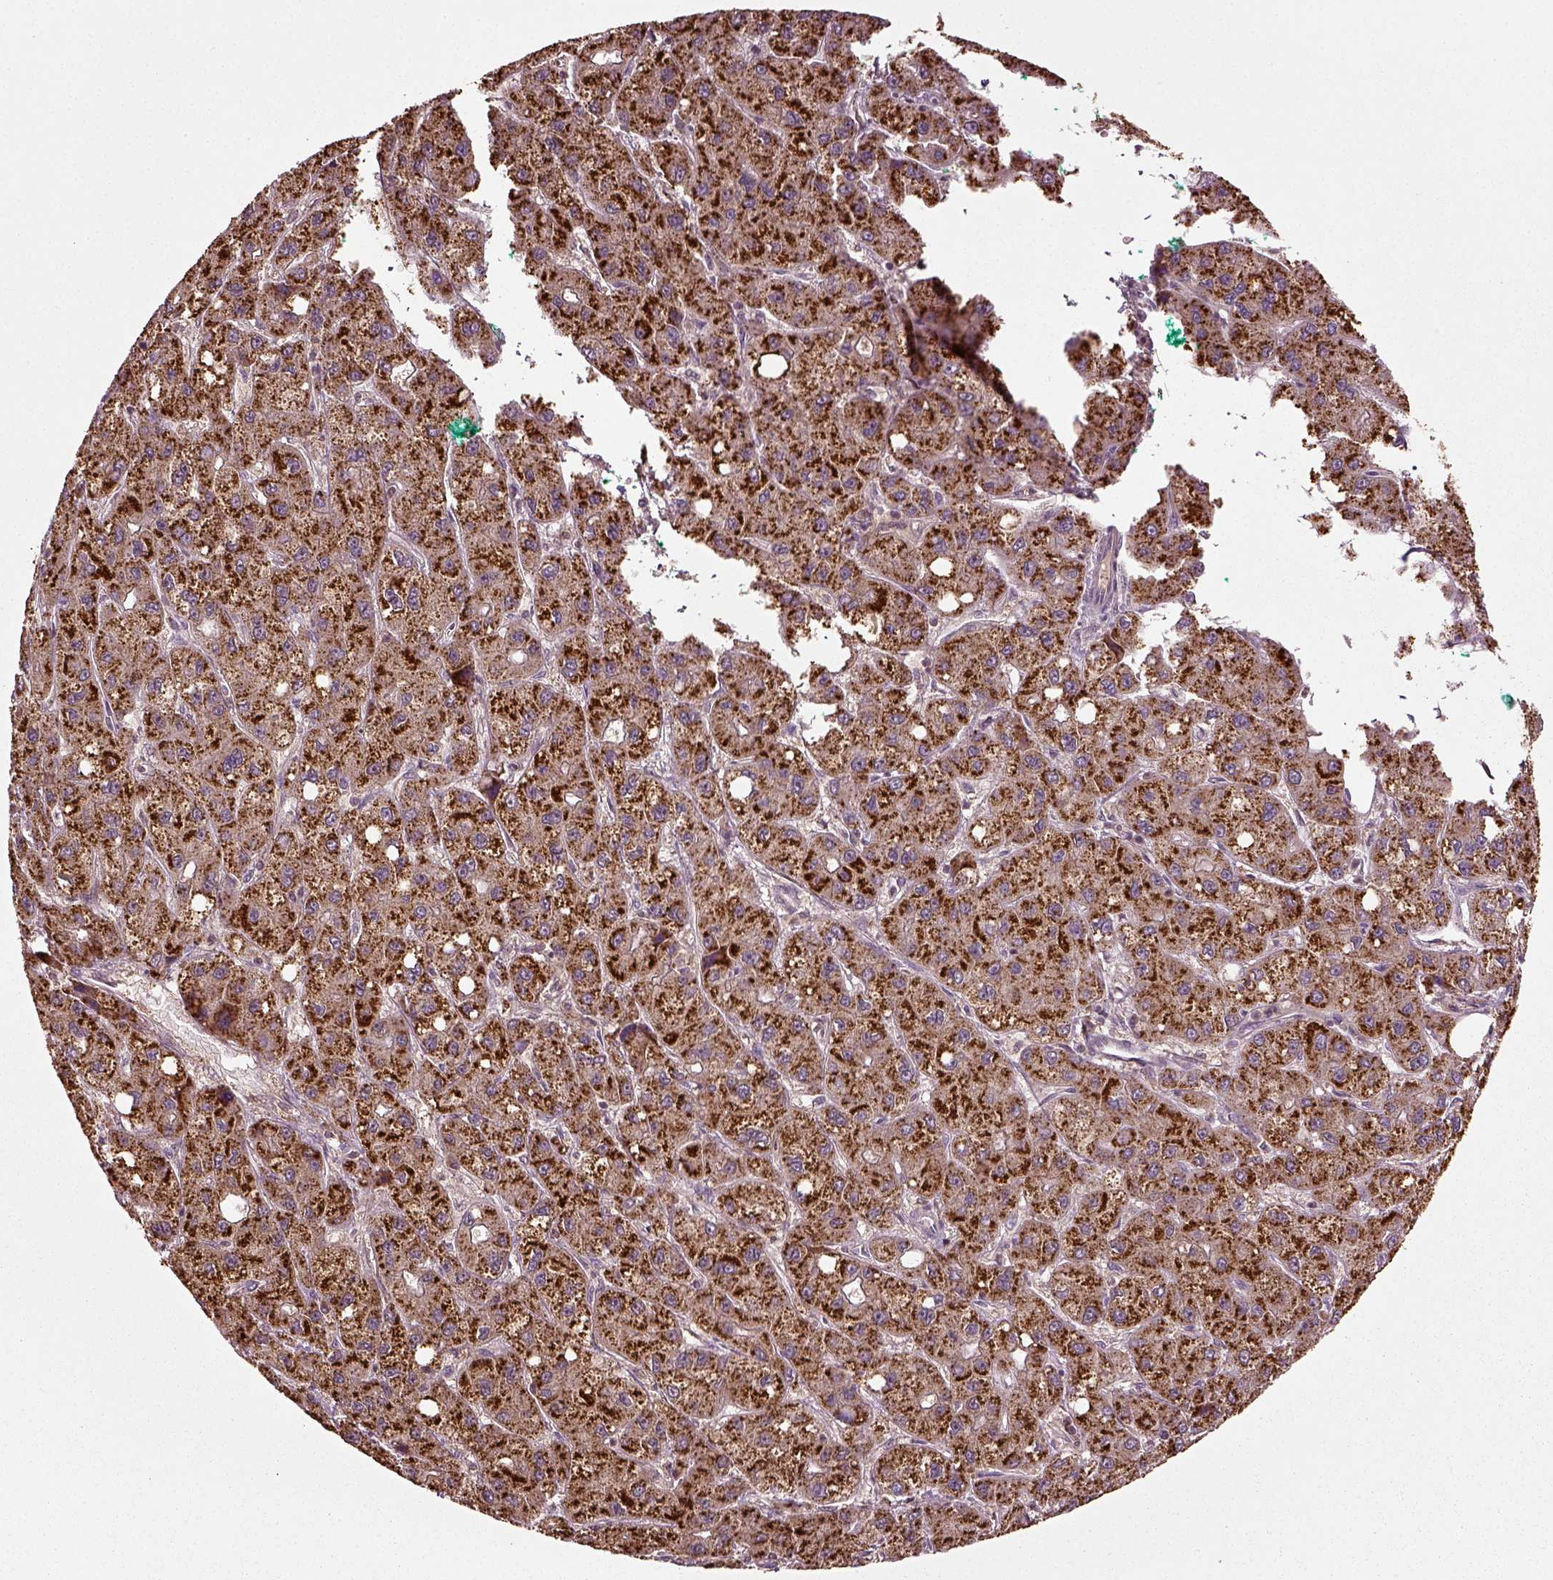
{"staining": {"intensity": "strong", "quantity": ">75%", "location": "cytoplasmic/membranous"}, "tissue": "liver cancer", "cell_type": "Tumor cells", "image_type": "cancer", "snomed": [{"axis": "morphology", "description": "Carcinoma, Hepatocellular, NOS"}, {"axis": "topography", "description": "Liver"}], "caption": "This is a histology image of immunohistochemistry staining of liver hepatocellular carcinoma, which shows strong staining in the cytoplasmic/membranous of tumor cells.", "gene": "ERV3-1", "patient": {"sex": "male", "age": 73}}